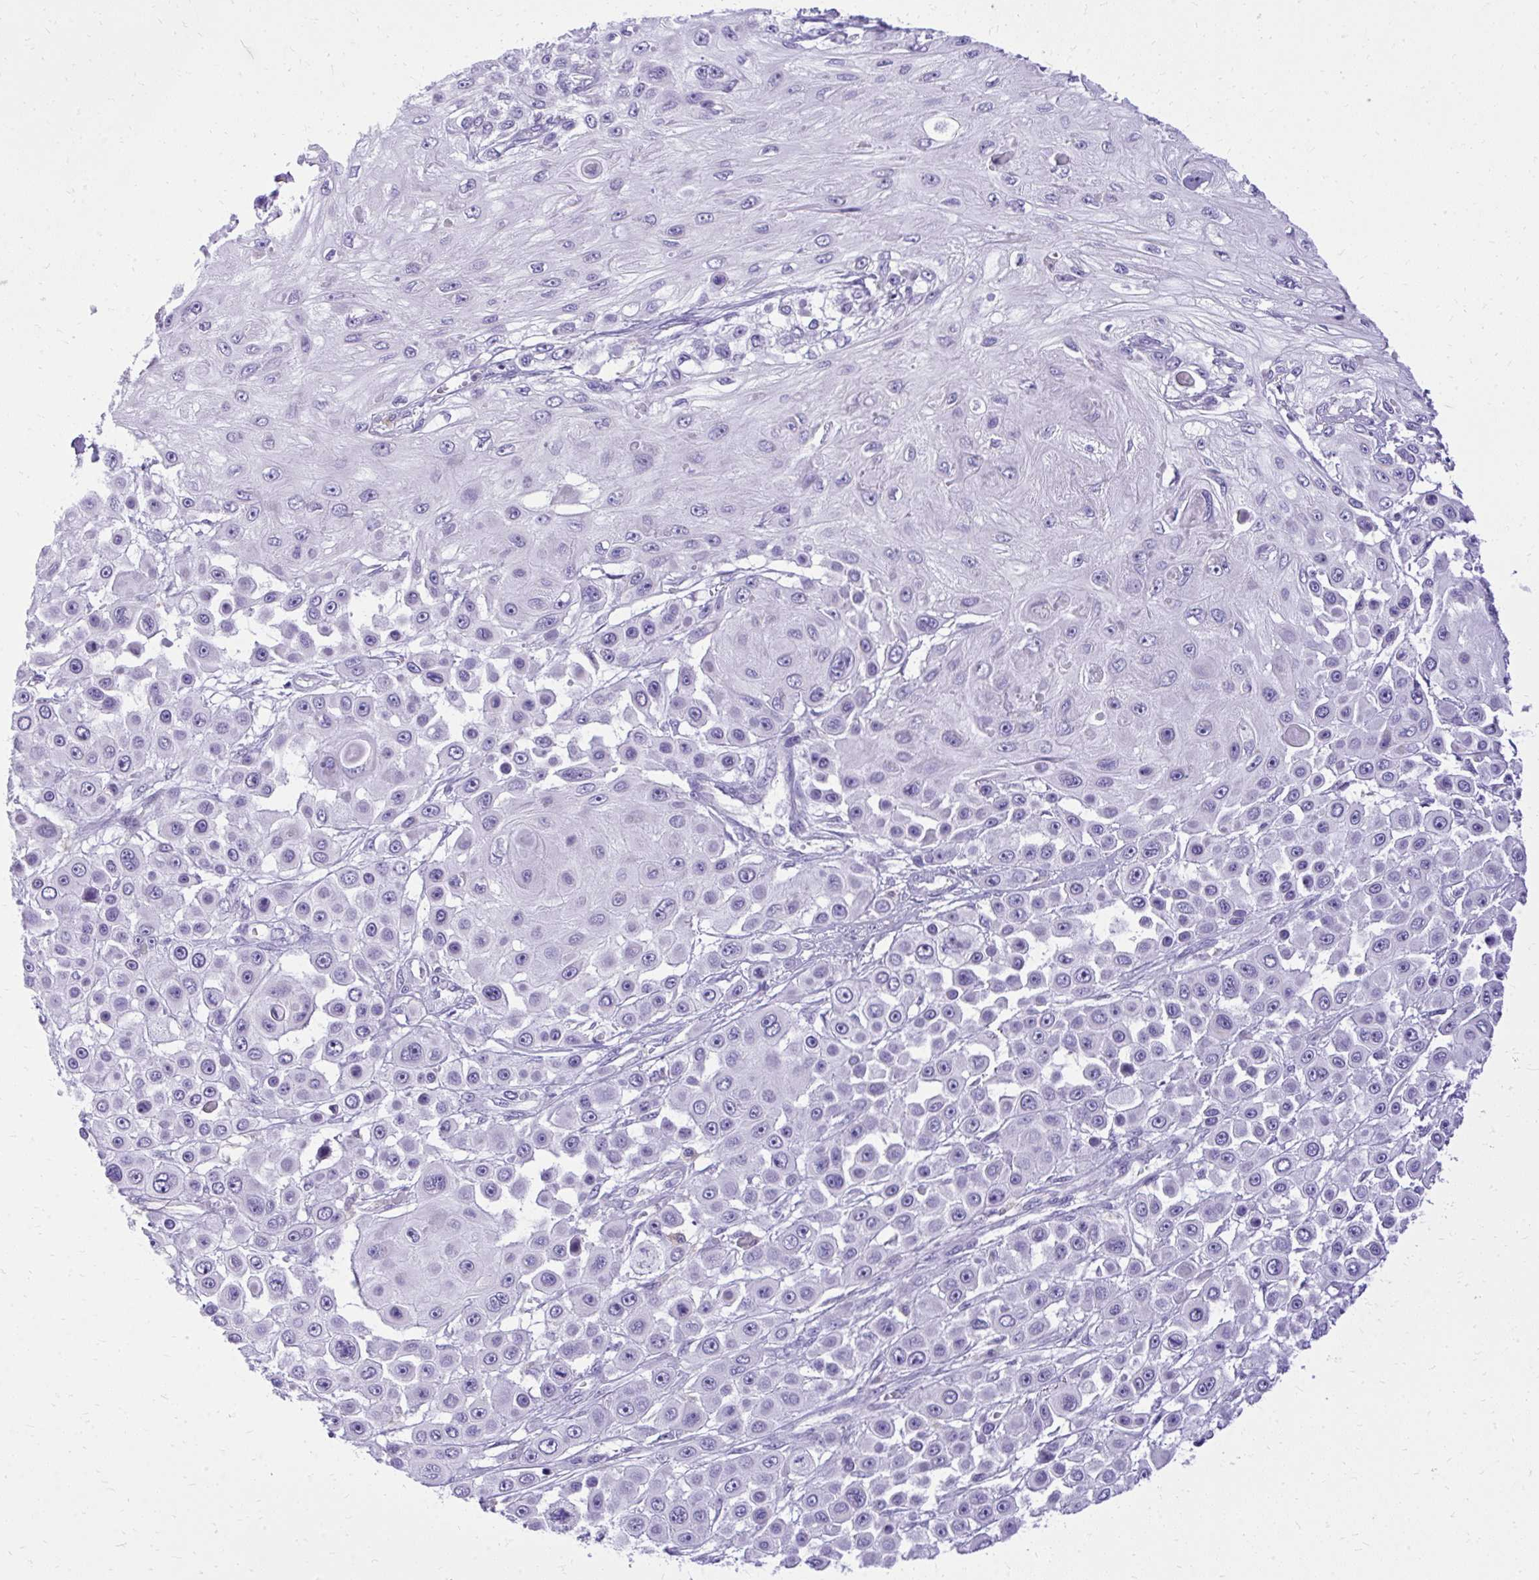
{"staining": {"intensity": "negative", "quantity": "none", "location": "none"}, "tissue": "skin cancer", "cell_type": "Tumor cells", "image_type": "cancer", "snomed": [{"axis": "morphology", "description": "Squamous cell carcinoma, NOS"}, {"axis": "topography", "description": "Skin"}], "caption": "The histopathology image demonstrates no staining of tumor cells in squamous cell carcinoma (skin).", "gene": "GPRIN3", "patient": {"sex": "male", "age": 67}}